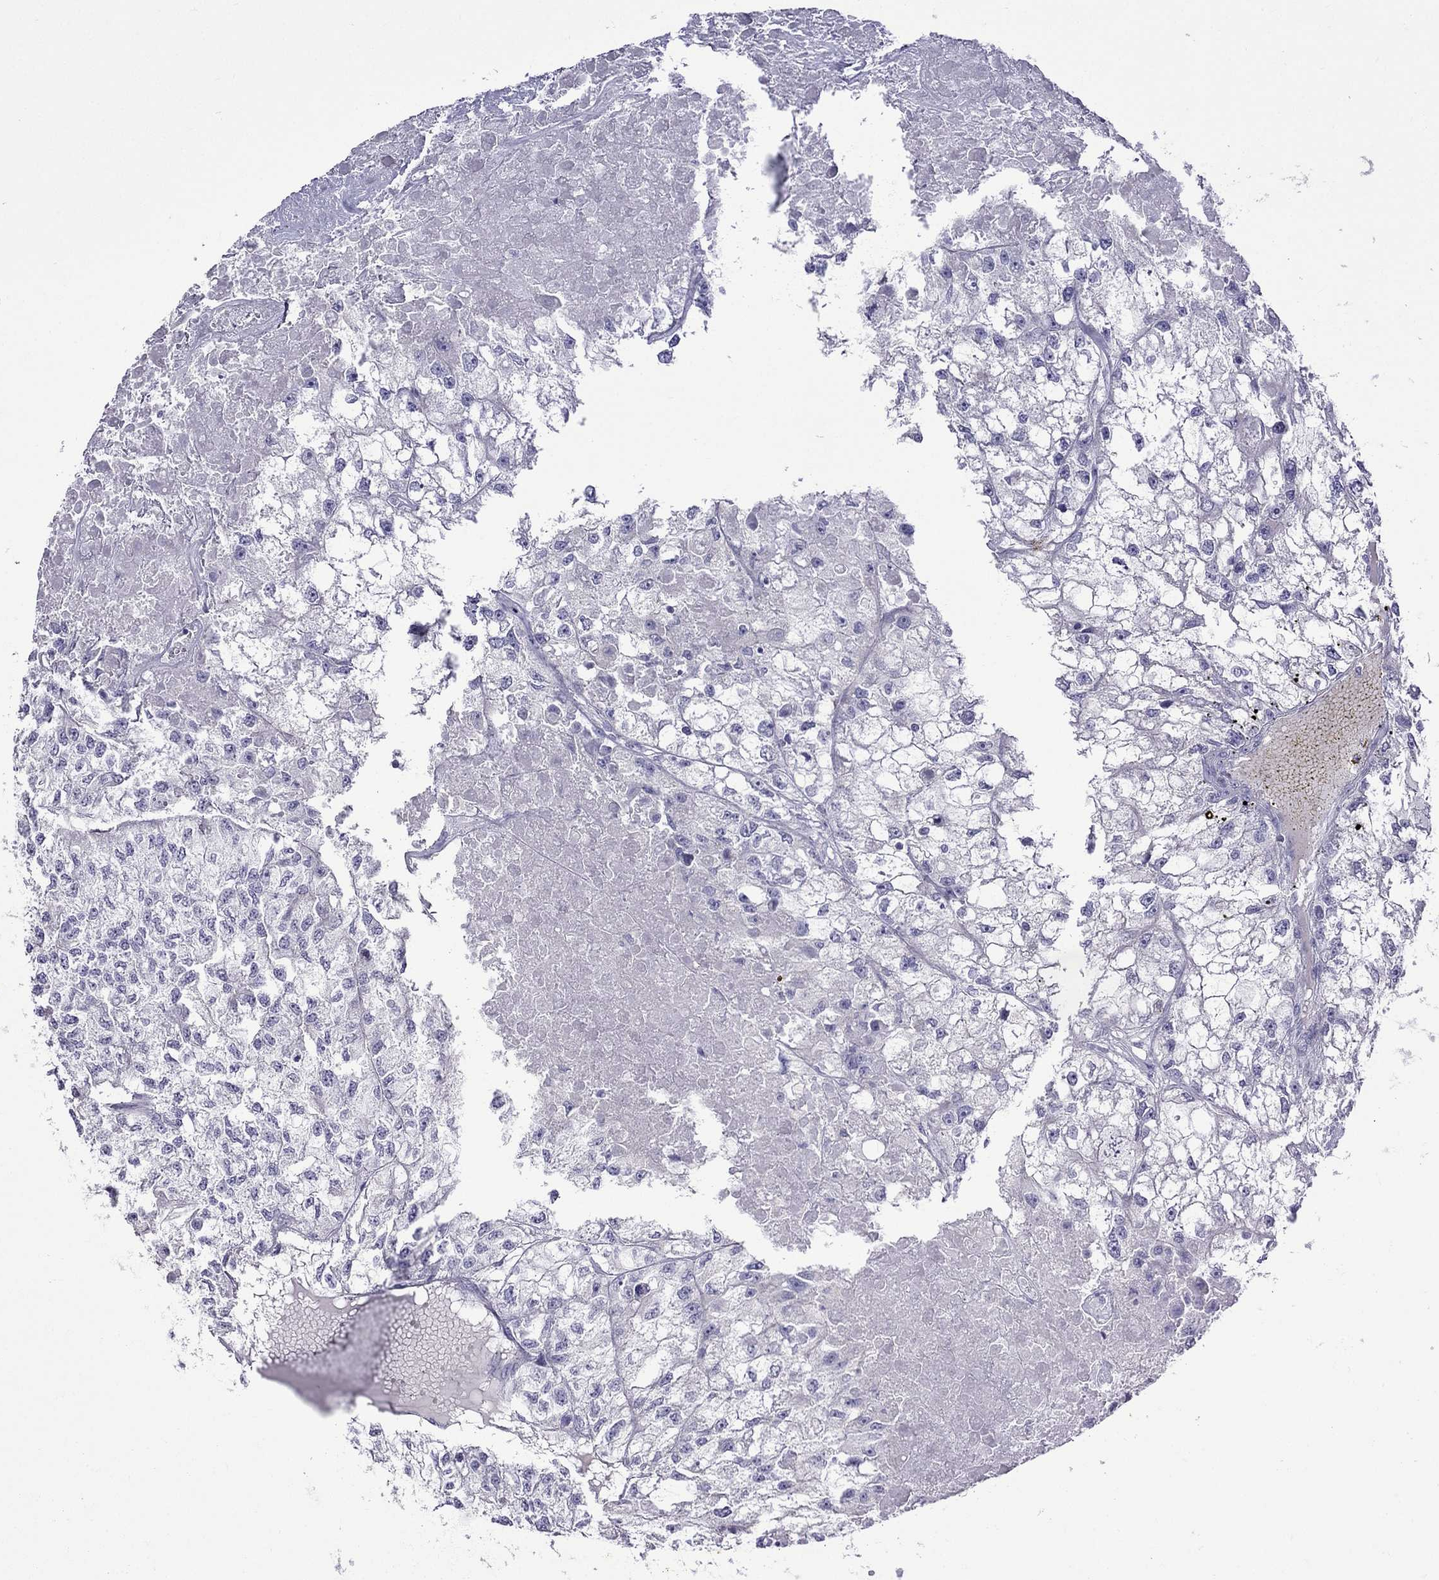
{"staining": {"intensity": "negative", "quantity": "none", "location": "none"}, "tissue": "renal cancer", "cell_type": "Tumor cells", "image_type": "cancer", "snomed": [{"axis": "morphology", "description": "Adenocarcinoma, NOS"}, {"axis": "topography", "description": "Kidney"}], "caption": "Protein analysis of renal cancer demonstrates no significant positivity in tumor cells. (DAB (3,3'-diaminobenzidine) immunohistochemistry (IHC) visualized using brightfield microscopy, high magnification).", "gene": "TDRD1", "patient": {"sex": "male", "age": 56}}